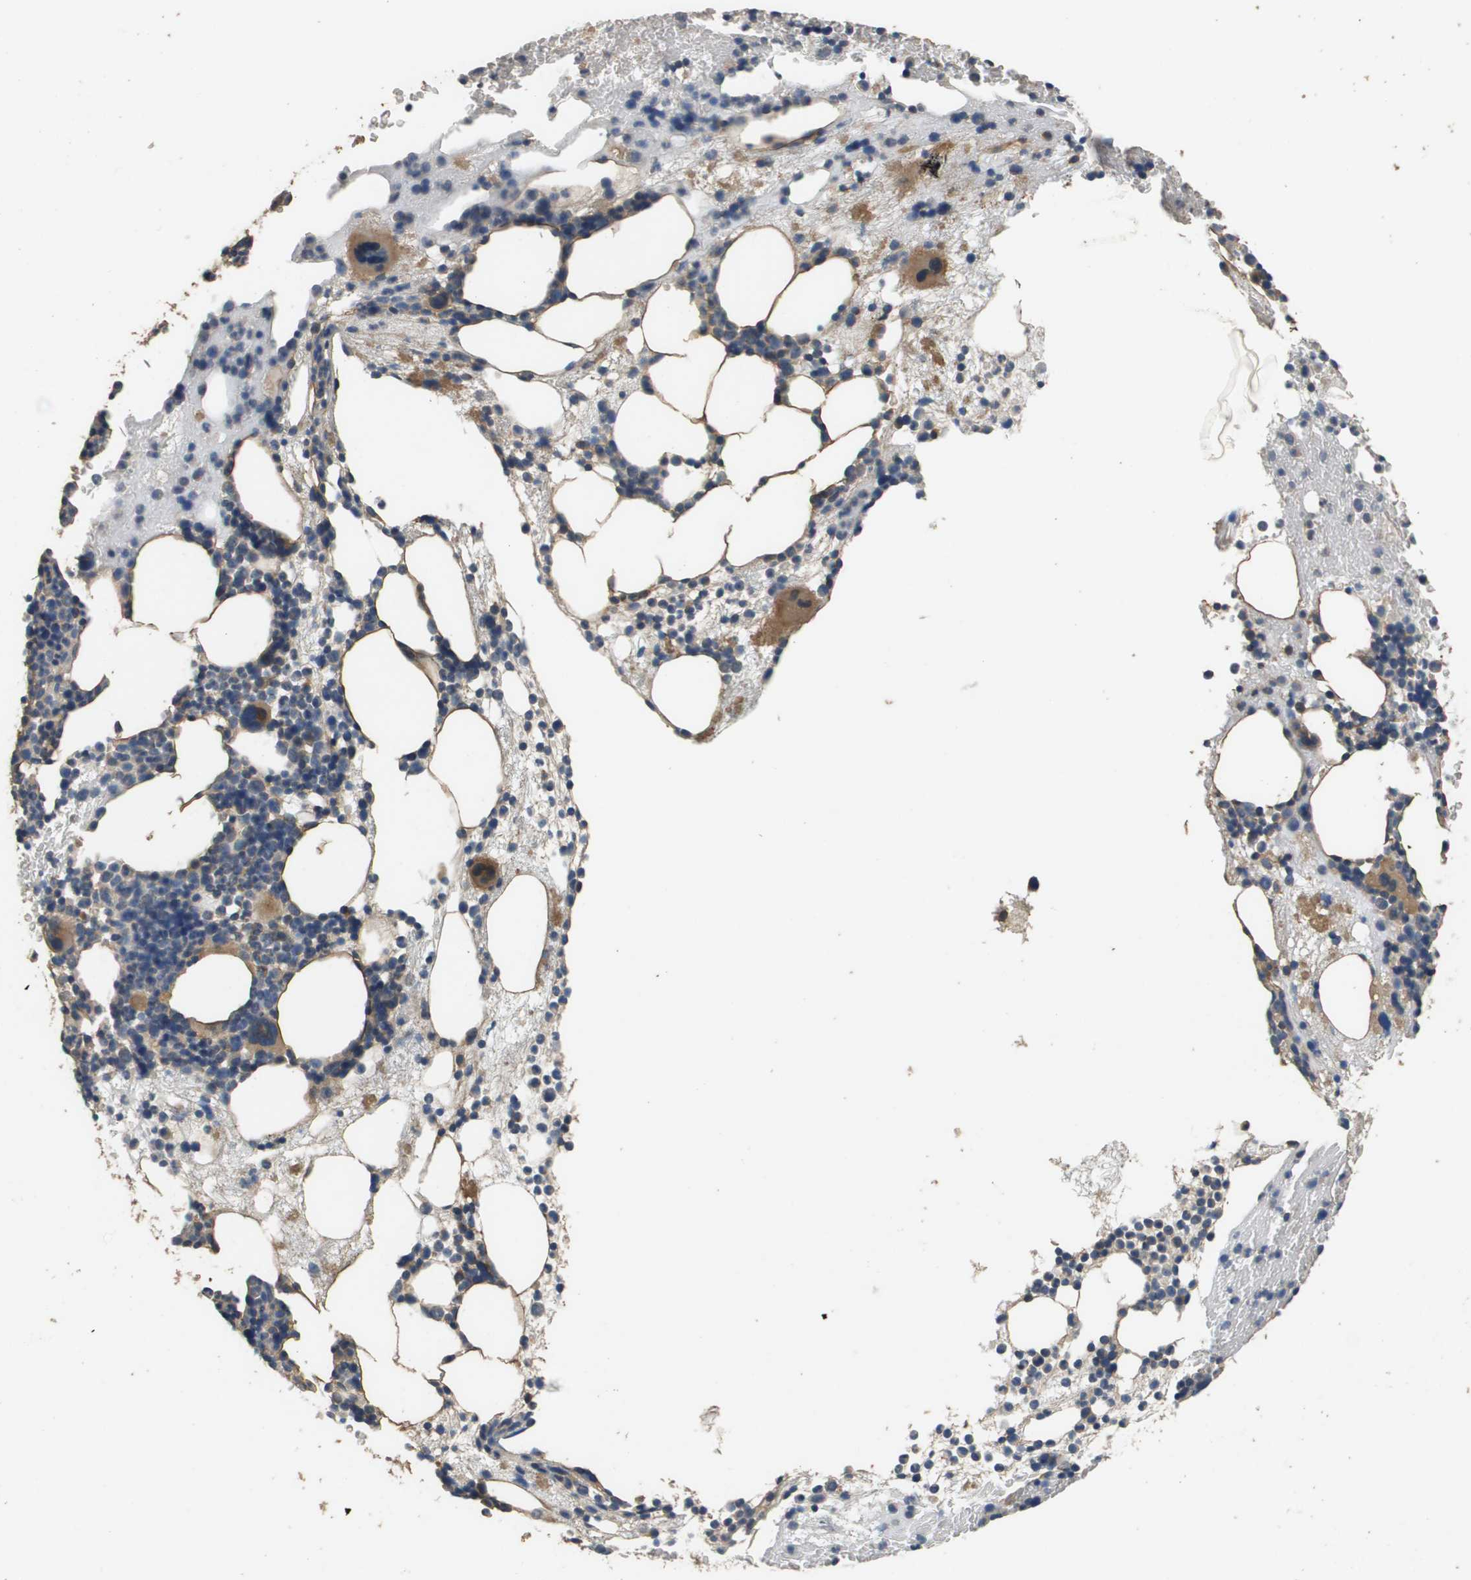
{"staining": {"intensity": "moderate", "quantity": "25%-75%", "location": "cytoplasmic/membranous"}, "tissue": "bone marrow", "cell_type": "Hematopoietic cells", "image_type": "normal", "snomed": [{"axis": "morphology", "description": "Normal tissue, NOS"}, {"axis": "morphology", "description": "Inflammation, NOS"}, {"axis": "topography", "description": "Bone marrow"}], "caption": "Immunohistochemical staining of unremarkable human bone marrow exhibits 25%-75% levels of moderate cytoplasmic/membranous protein expression in about 25%-75% of hematopoietic cells.", "gene": "RAB6B", "patient": {"sex": "female", "age": 76}}